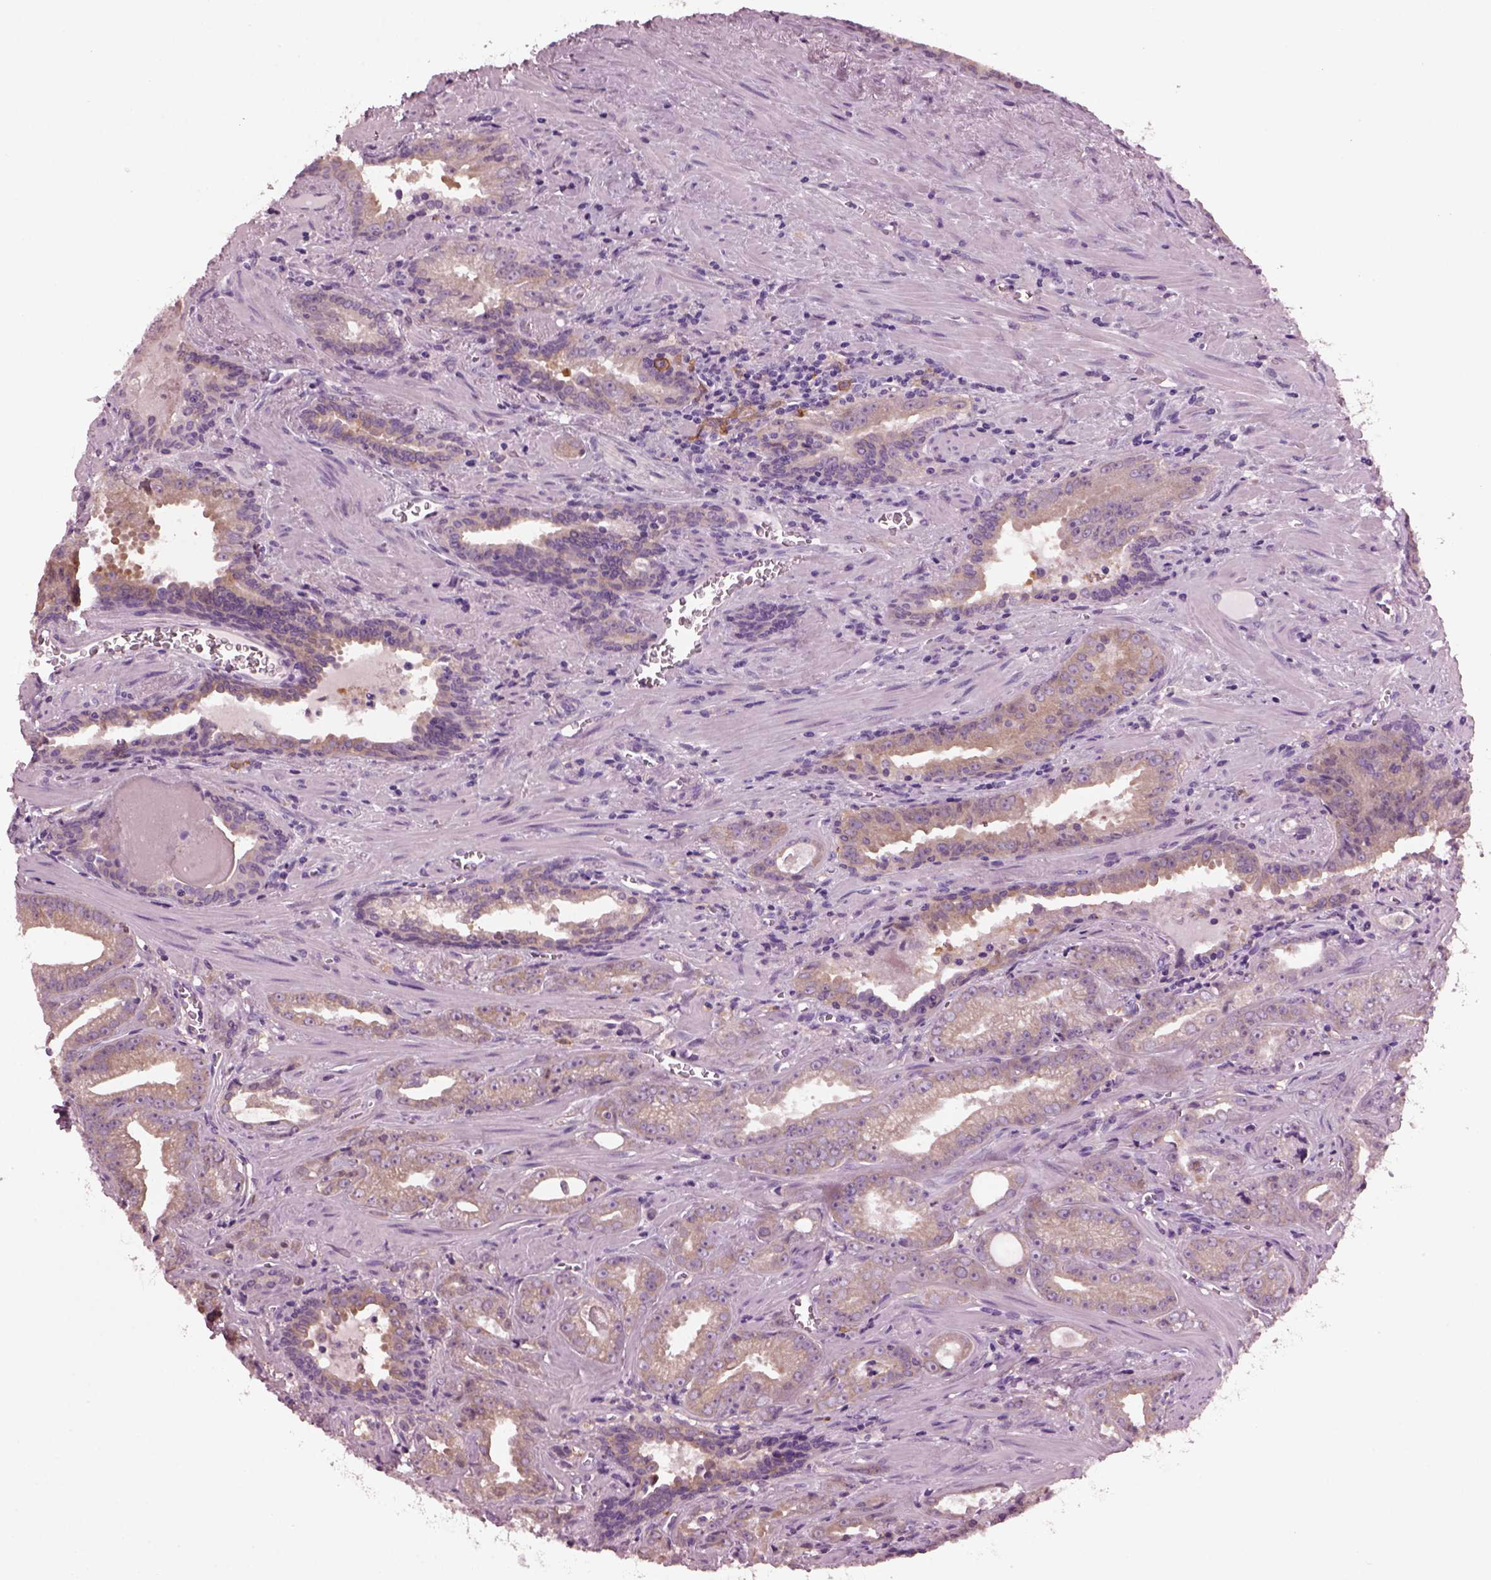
{"staining": {"intensity": "weak", "quantity": "25%-75%", "location": "cytoplasmic/membranous"}, "tissue": "prostate cancer", "cell_type": "Tumor cells", "image_type": "cancer", "snomed": [{"axis": "morphology", "description": "Adenocarcinoma, High grade"}, {"axis": "topography", "description": "Prostate"}], "caption": "Immunohistochemistry (IHC) (DAB) staining of high-grade adenocarcinoma (prostate) exhibits weak cytoplasmic/membranous protein expression in approximately 25%-75% of tumor cells.", "gene": "SHTN1", "patient": {"sex": "male", "age": 68}}